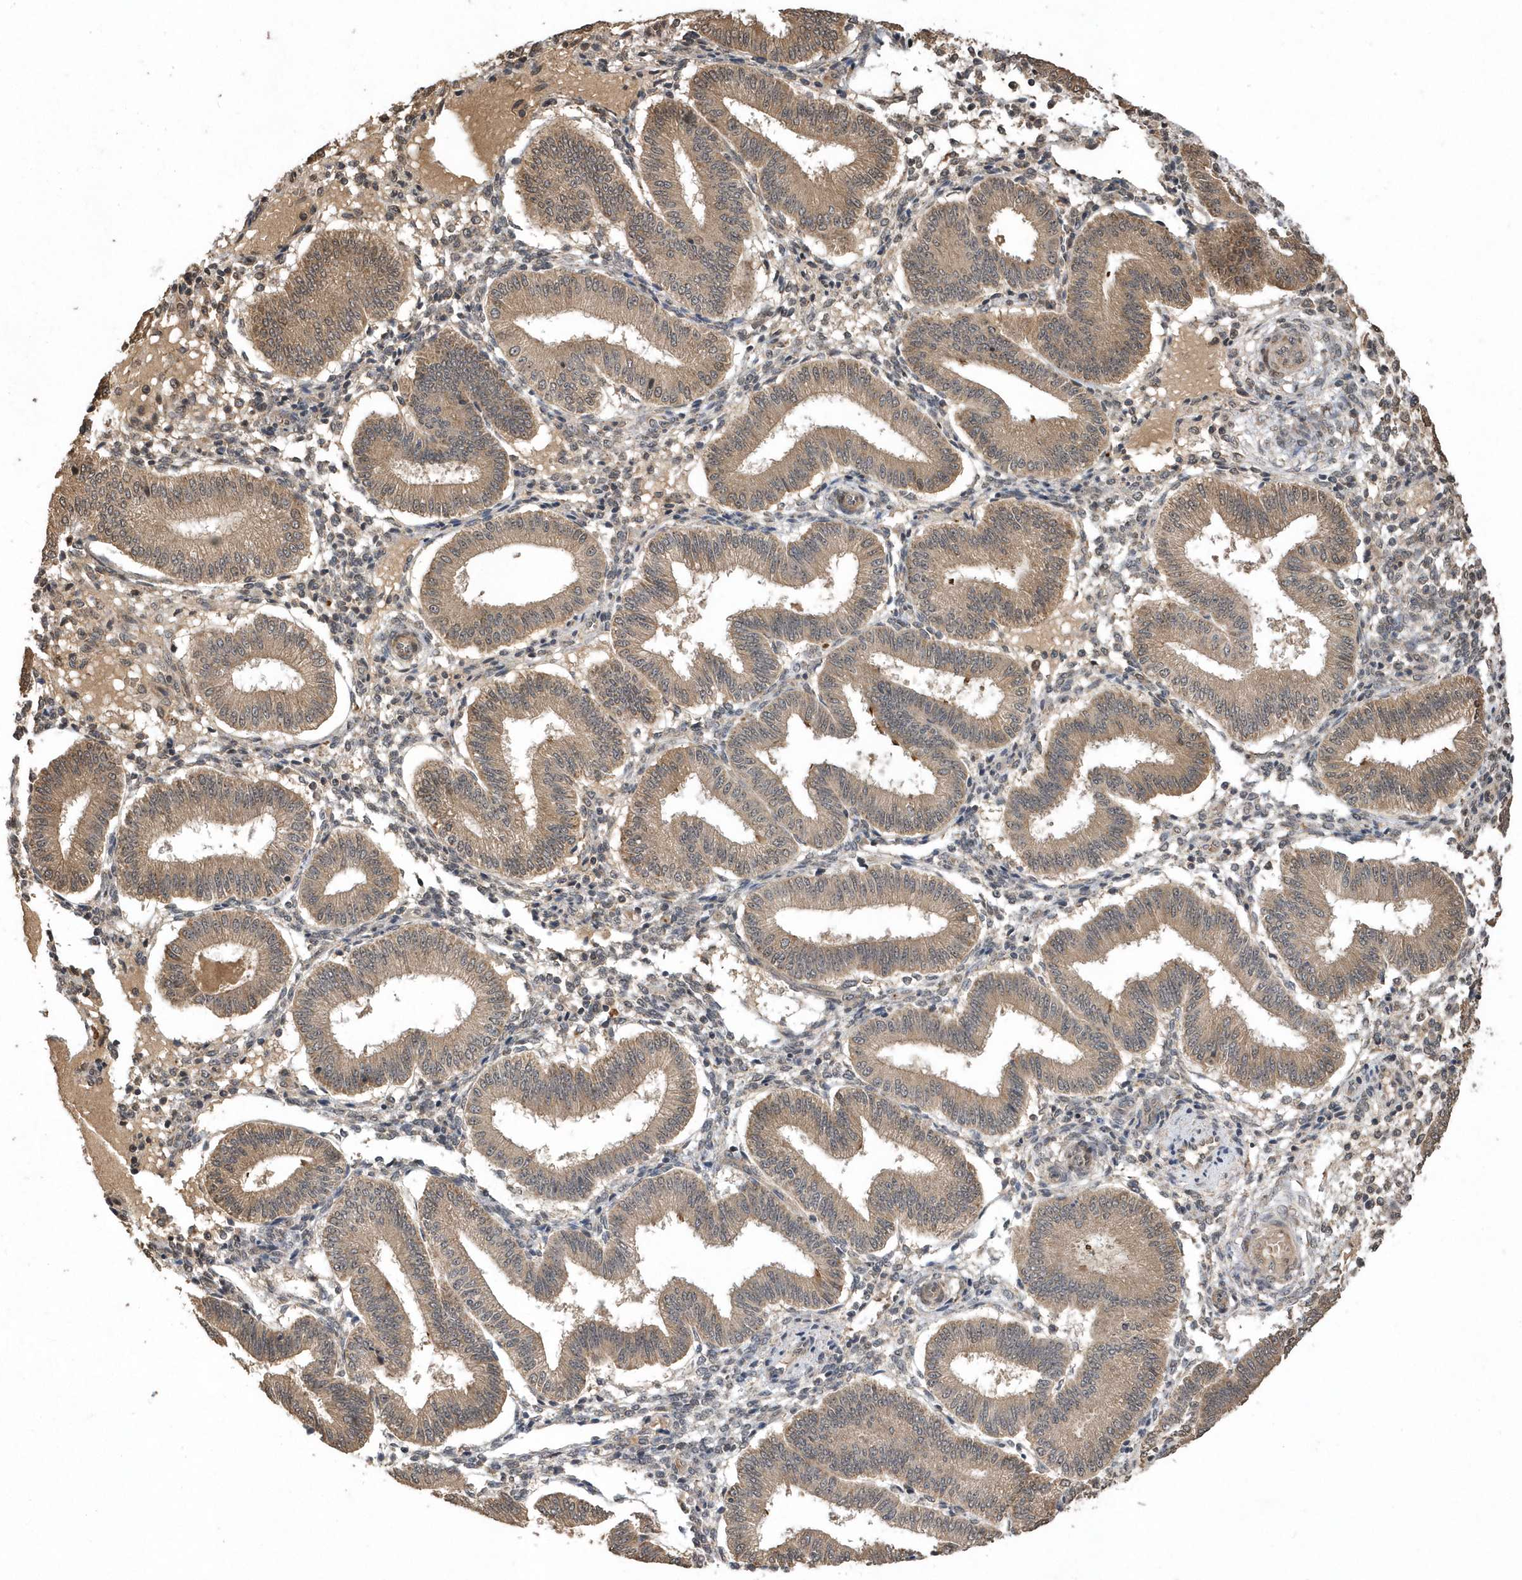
{"staining": {"intensity": "moderate", "quantity": "<25%", "location": "cytoplasmic/membranous"}, "tissue": "endometrium", "cell_type": "Cells in endometrial stroma", "image_type": "normal", "snomed": [{"axis": "morphology", "description": "Normal tissue, NOS"}, {"axis": "topography", "description": "Endometrium"}], "caption": "A low amount of moderate cytoplasmic/membranous staining is appreciated in approximately <25% of cells in endometrial stroma in normal endometrium. Immunohistochemistry (ihc) stains the protein in brown and the nuclei are stained blue.", "gene": "WASHC5", "patient": {"sex": "female", "age": 39}}